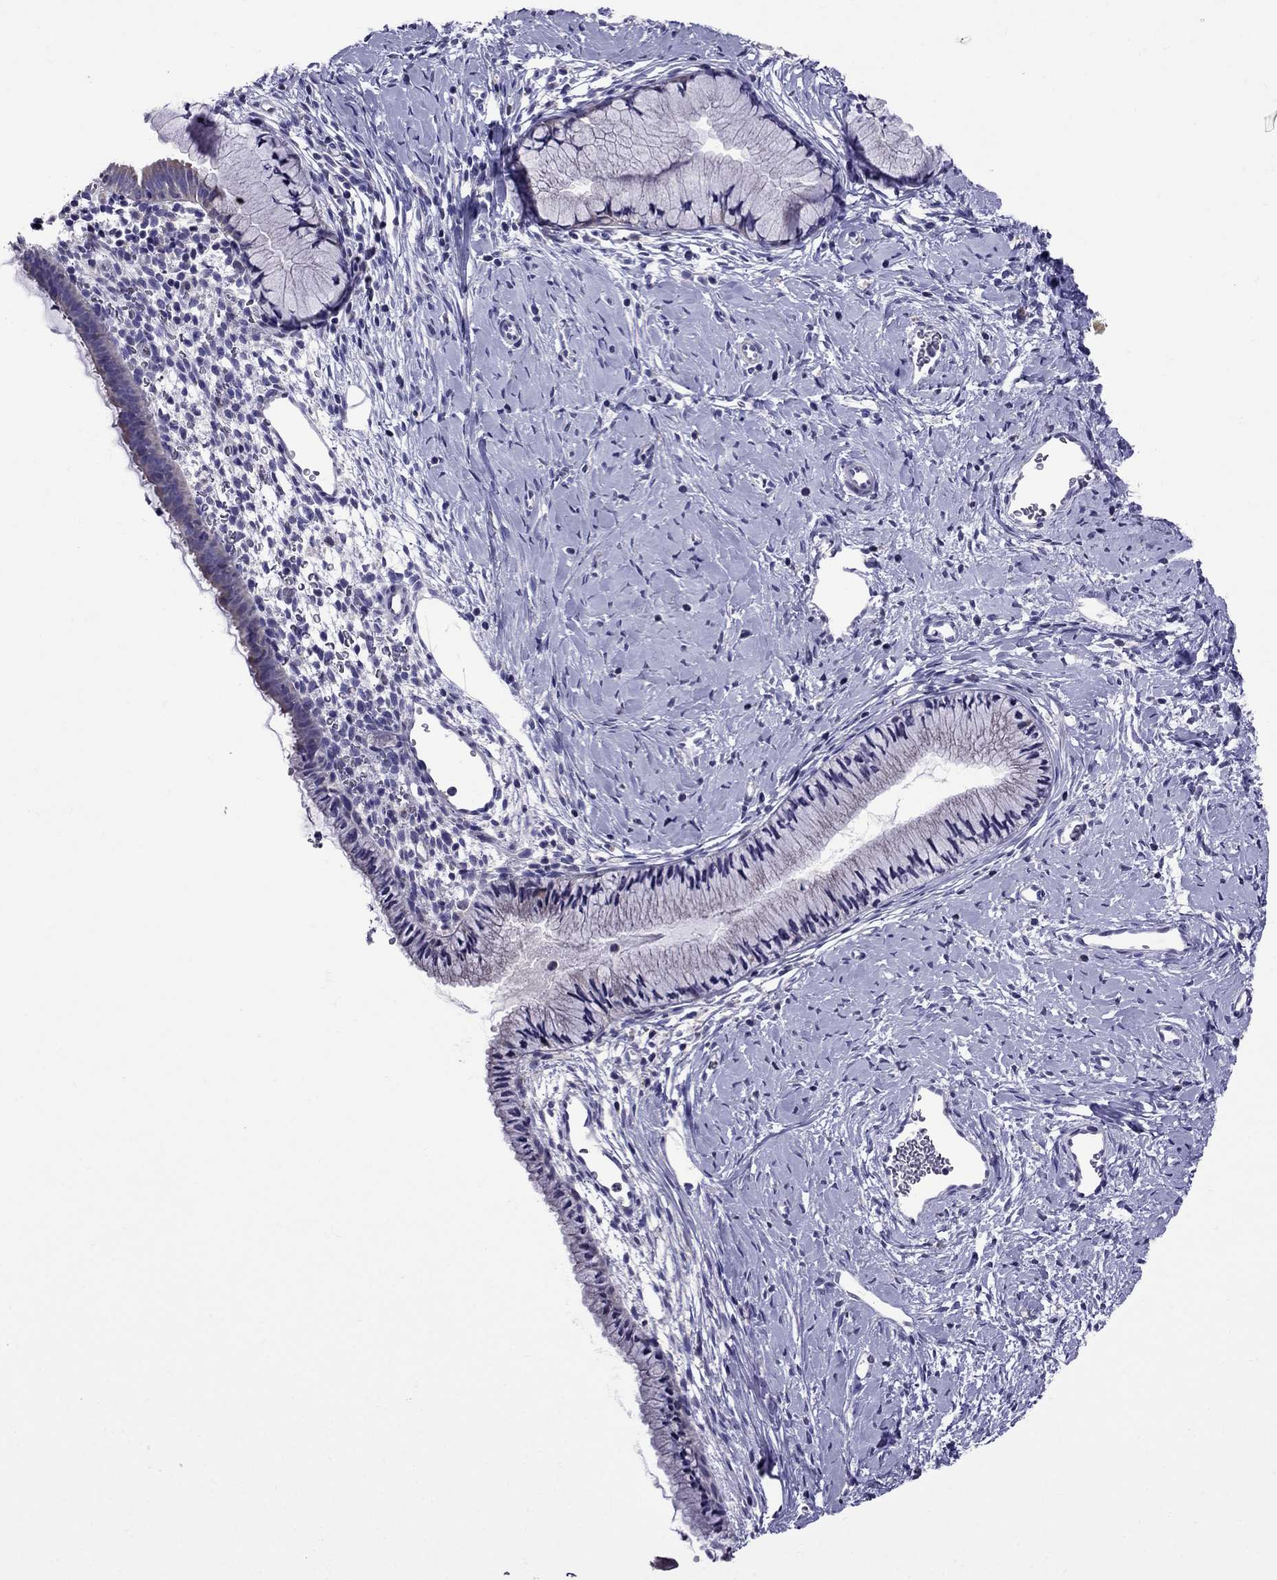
{"staining": {"intensity": "negative", "quantity": "none", "location": "none"}, "tissue": "cervix", "cell_type": "Glandular cells", "image_type": "normal", "snomed": [{"axis": "morphology", "description": "Normal tissue, NOS"}, {"axis": "topography", "description": "Cervix"}], "caption": "Protein analysis of unremarkable cervix displays no significant expression in glandular cells.", "gene": "OXCT2", "patient": {"sex": "female", "age": 40}}